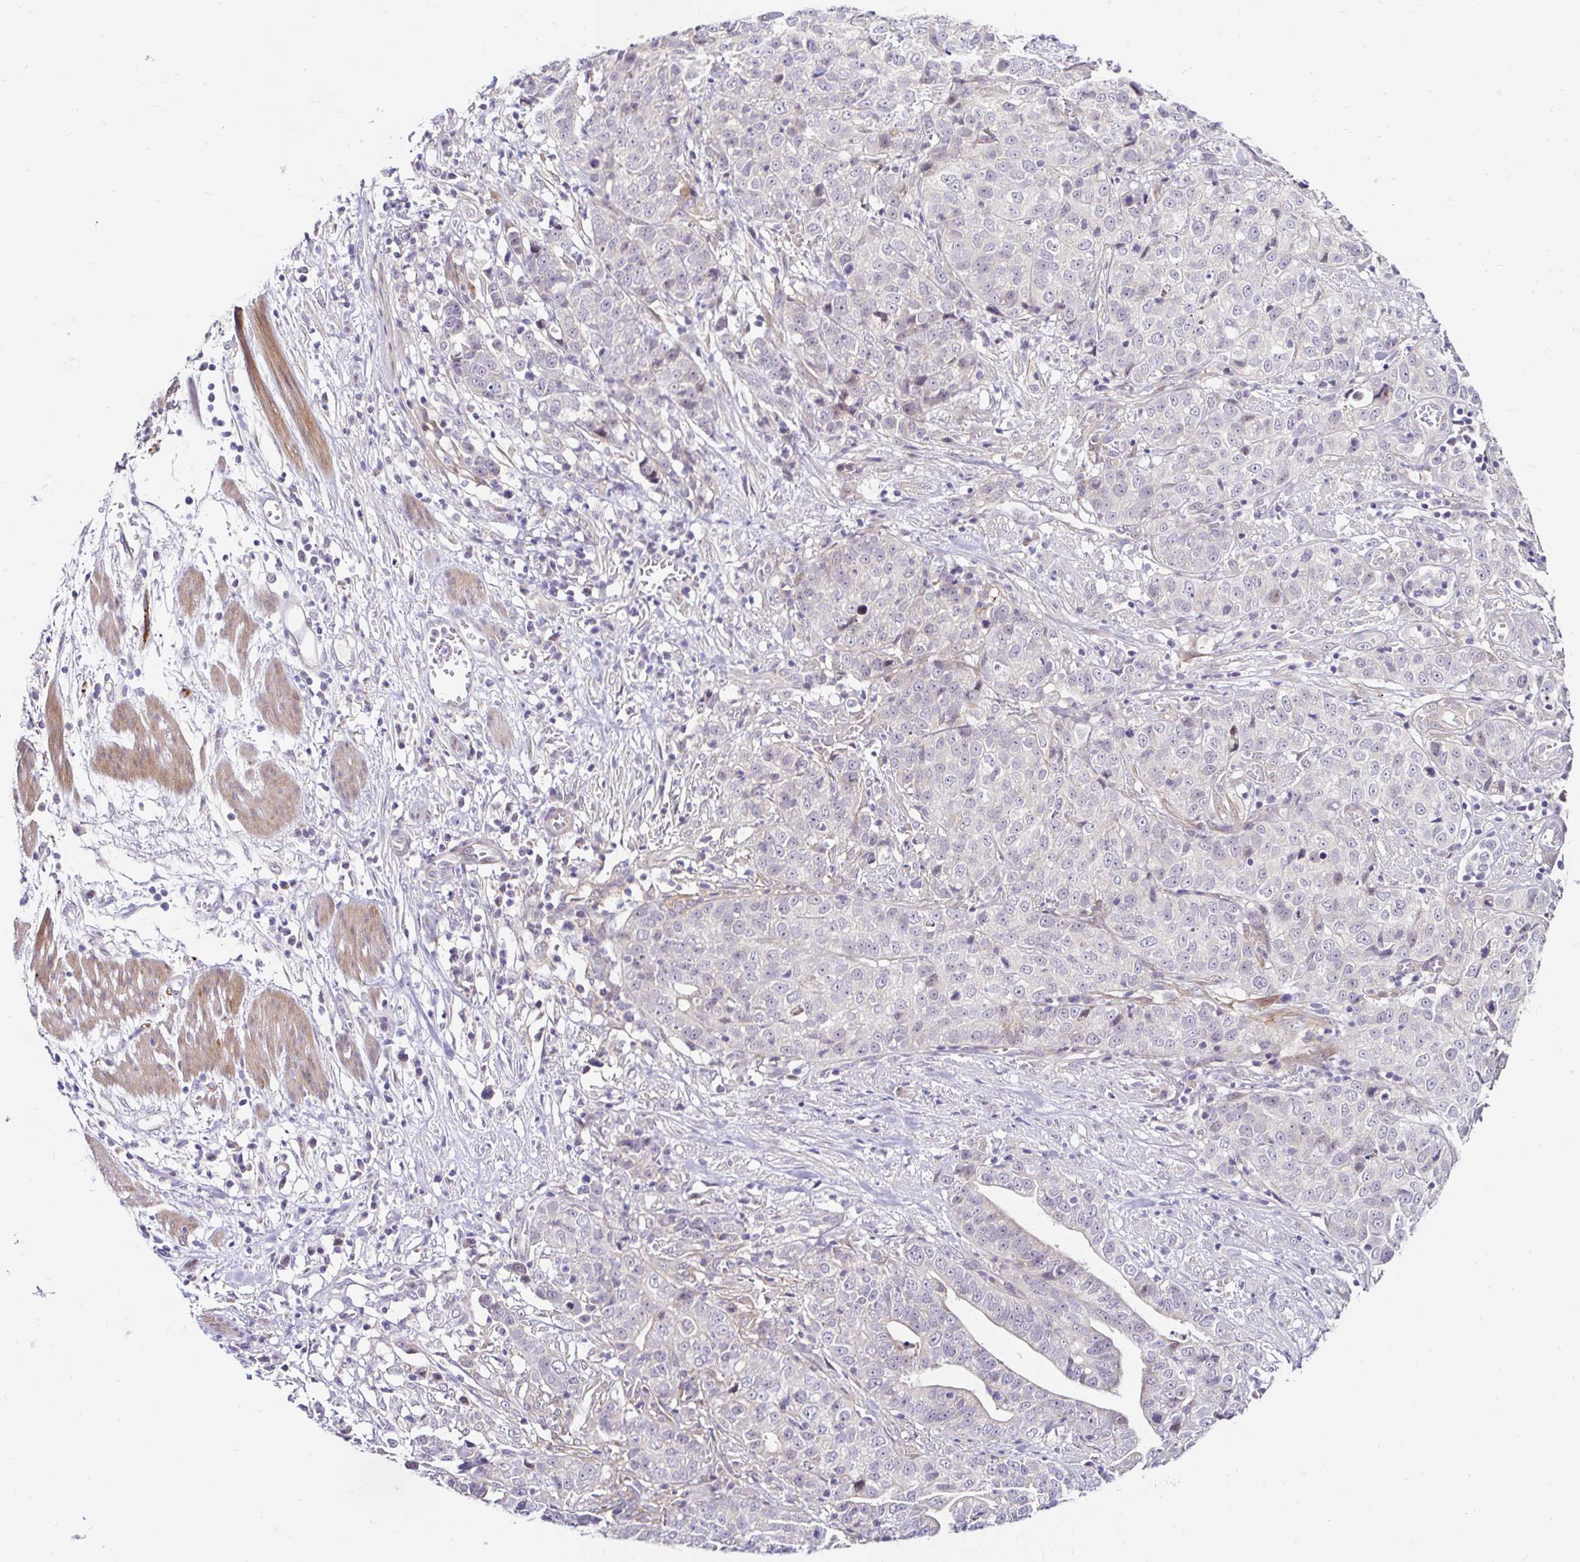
{"staining": {"intensity": "negative", "quantity": "none", "location": "none"}, "tissue": "stomach cancer", "cell_type": "Tumor cells", "image_type": "cancer", "snomed": [{"axis": "morphology", "description": "Adenocarcinoma, NOS"}, {"axis": "topography", "description": "Stomach, upper"}], "caption": "Immunohistochemistry (IHC) micrograph of human stomach cancer (adenocarcinoma) stained for a protein (brown), which reveals no expression in tumor cells.", "gene": "GUCY1A1", "patient": {"sex": "female", "age": 67}}